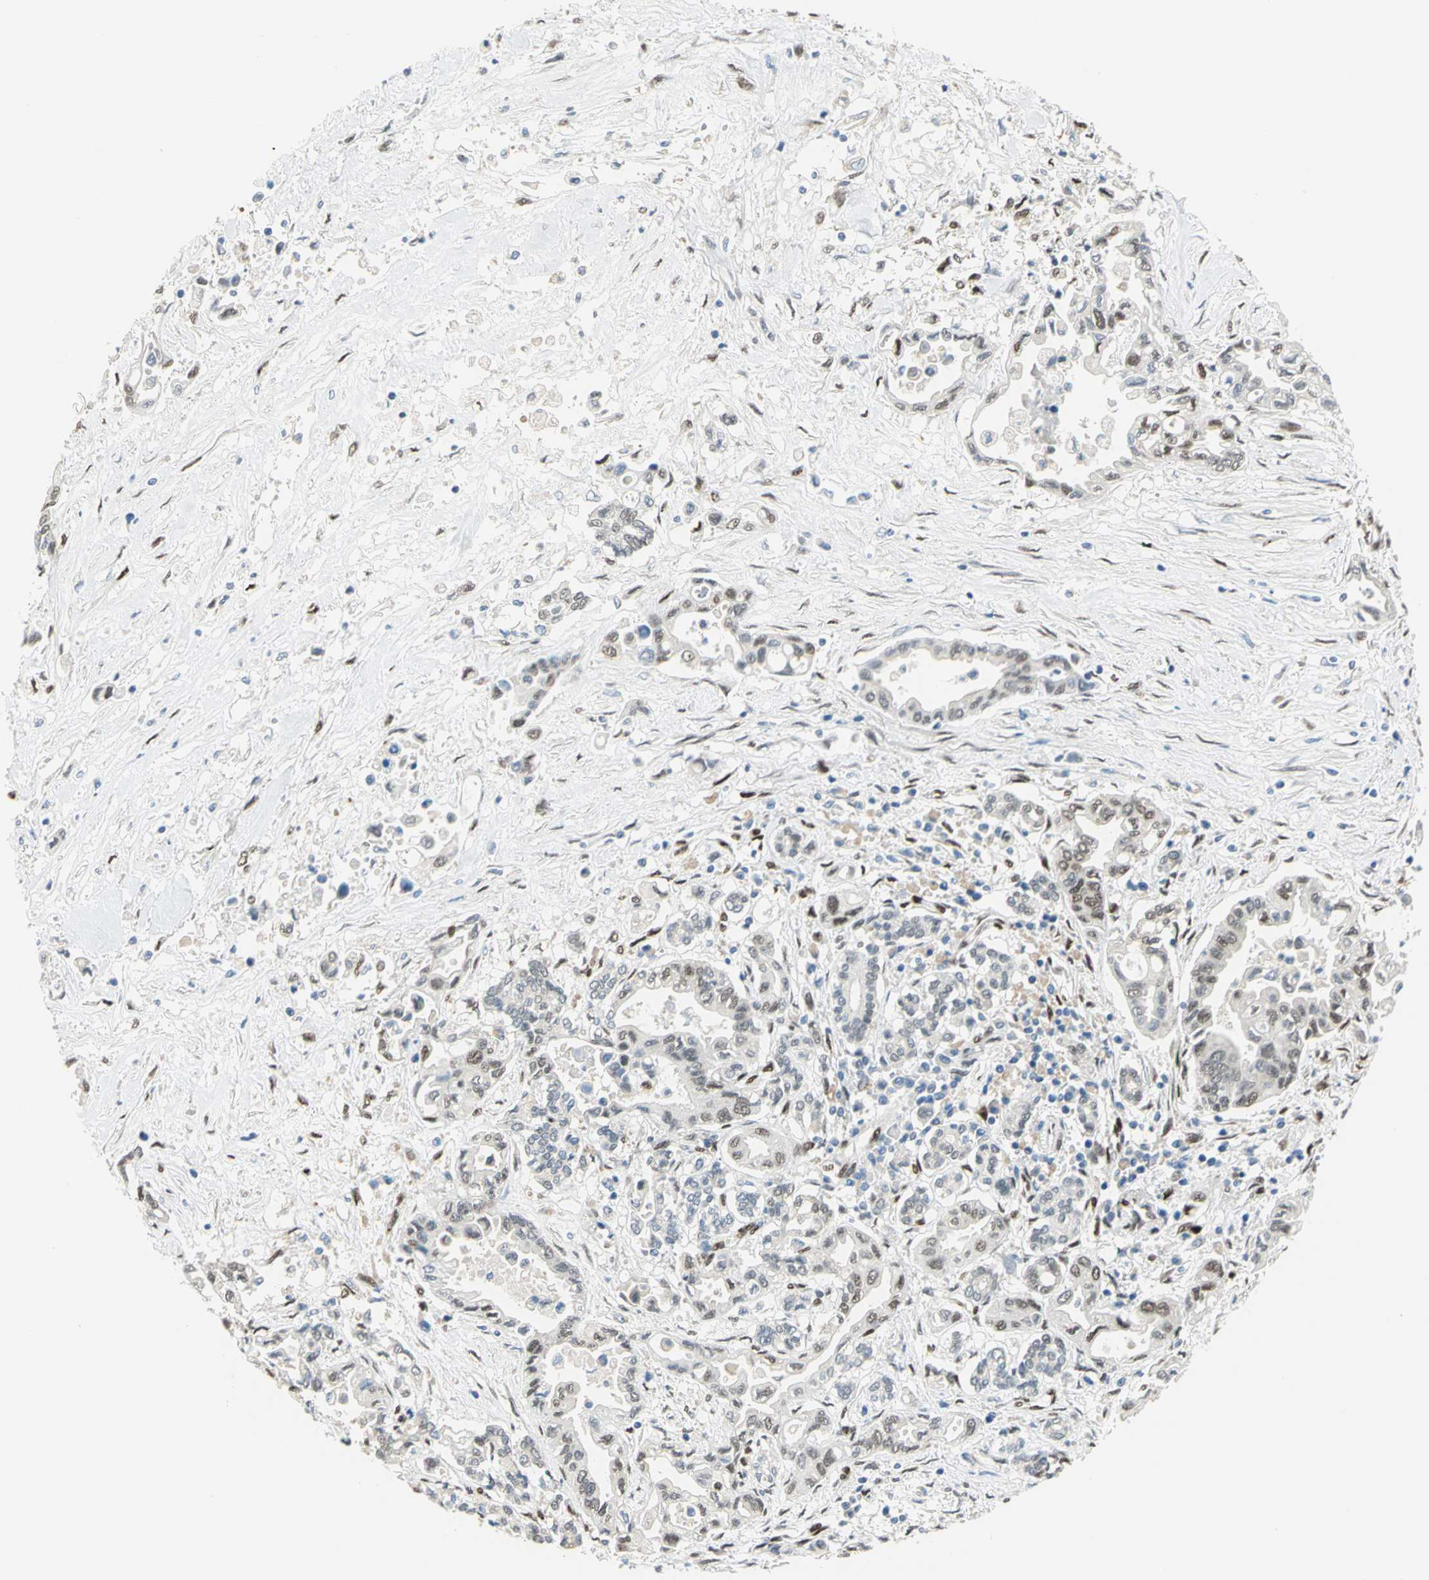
{"staining": {"intensity": "weak", "quantity": "25%-75%", "location": "cytoplasmic/membranous,nuclear"}, "tissue": "pancreatic cancer", "cell_type": "Tumor cells", "image_type": "cancer", "snomed": [{"axis": "morphology", "description": "Adenocarcinoma, NOS"}, {"axis": "topography", "description": "Pancreas"}], "caption": "This is an image of immunohistochemistry (IHC) staining of adenocarcinoma (pancreatic), which shows weak expression in the cytoplasmic/membranous and nuclear of tumor cells.", "gene": "RBFOX2", "patient": {"sex": "female", "age": 57}}